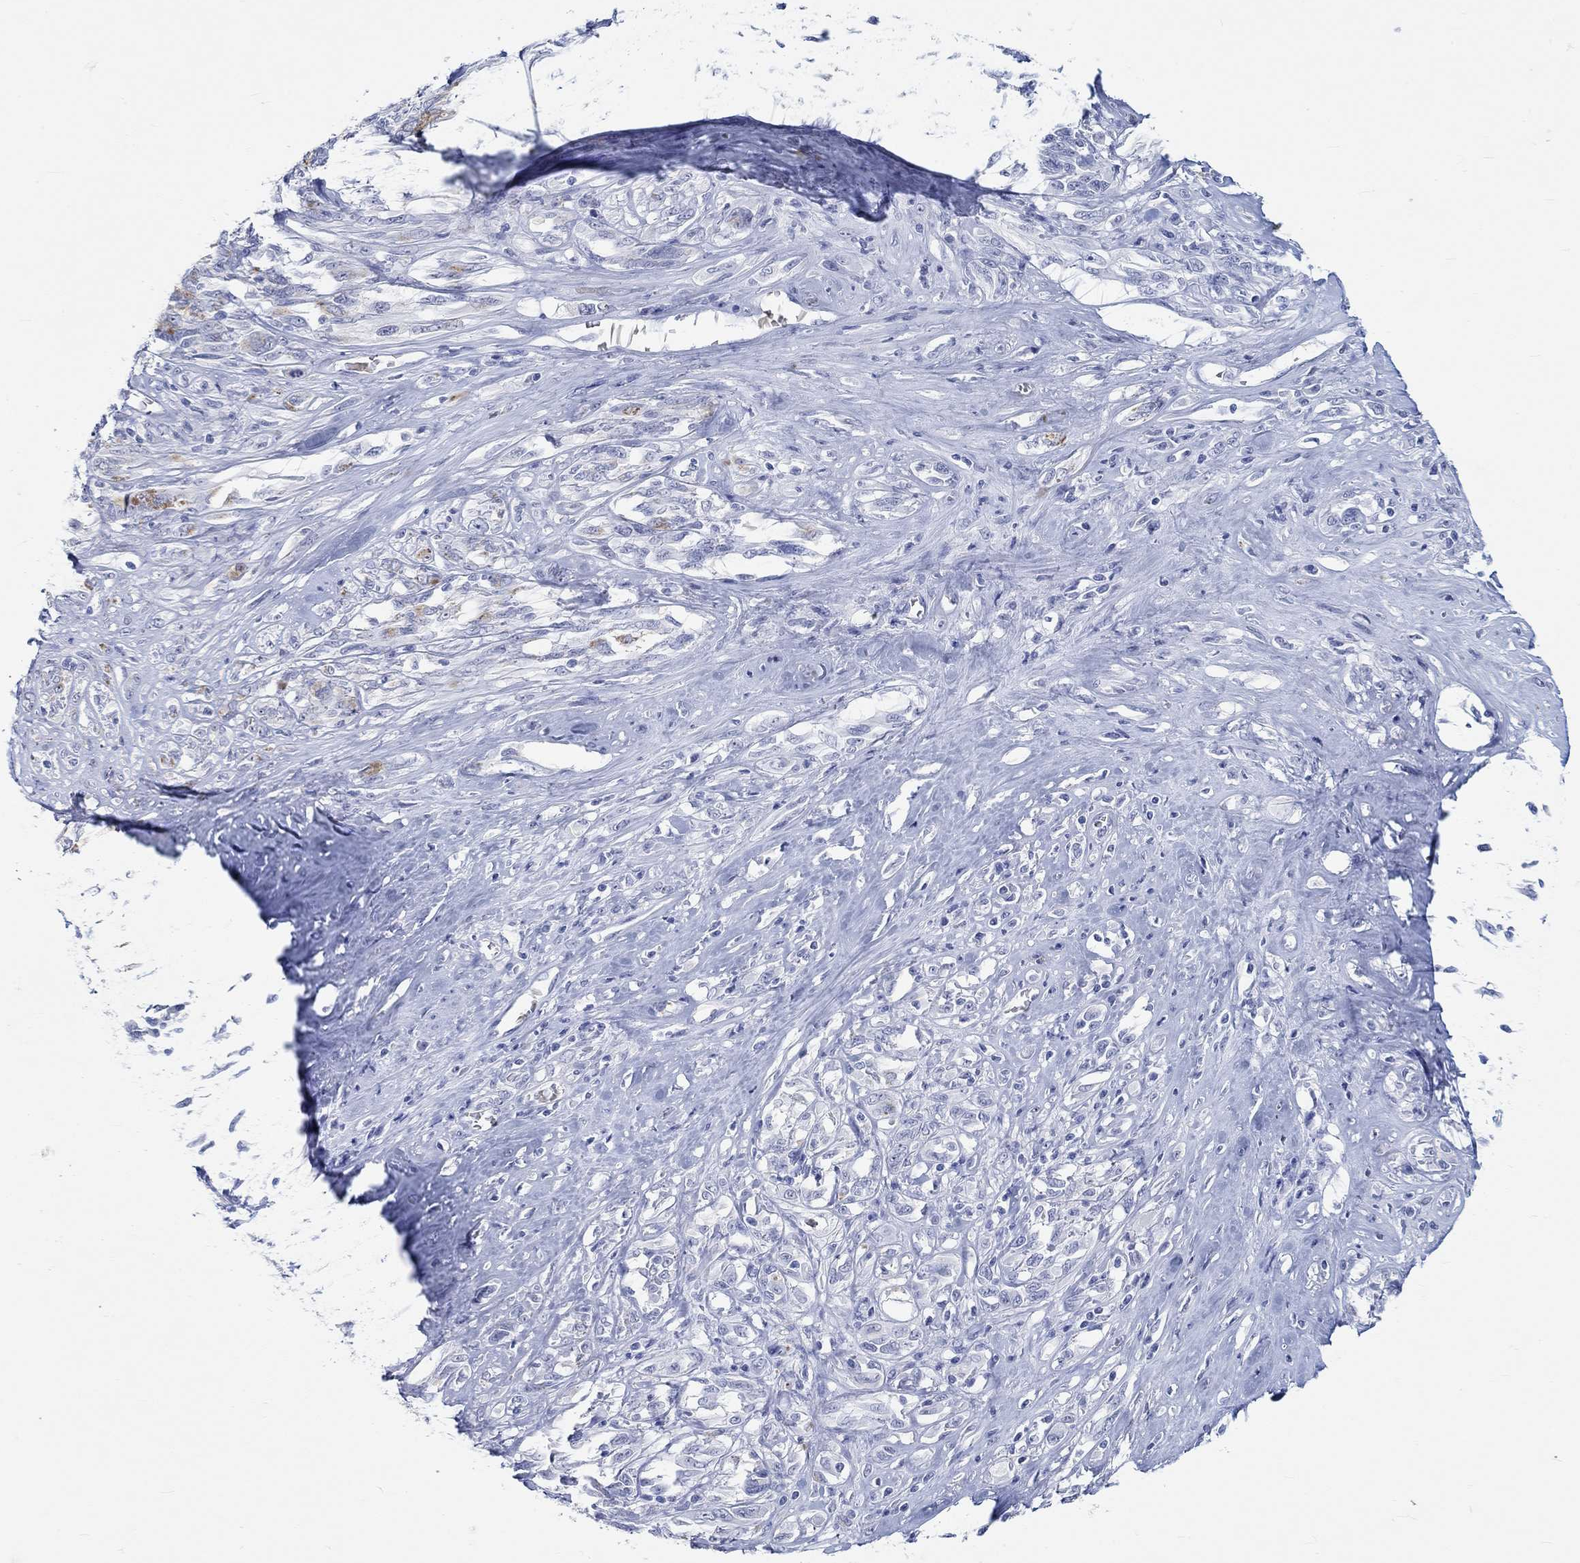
{"staining": {"intensity": "negative", "quantity": "none", "location": "none"}, "tissue": "melanoma", "cell_type": "Tumor cells", "image_type": "cancer", "snomed": [{"axis": "morphology", "description": "Malignant melanoma, NOS"}, {"axis": "topography", "description": "Skin"}], "caption": "IHC of malignant melanoma shows no positivity in tumor cells.", "gene": "GRIA3", "patient": {"sex": "female", "age": 91}}